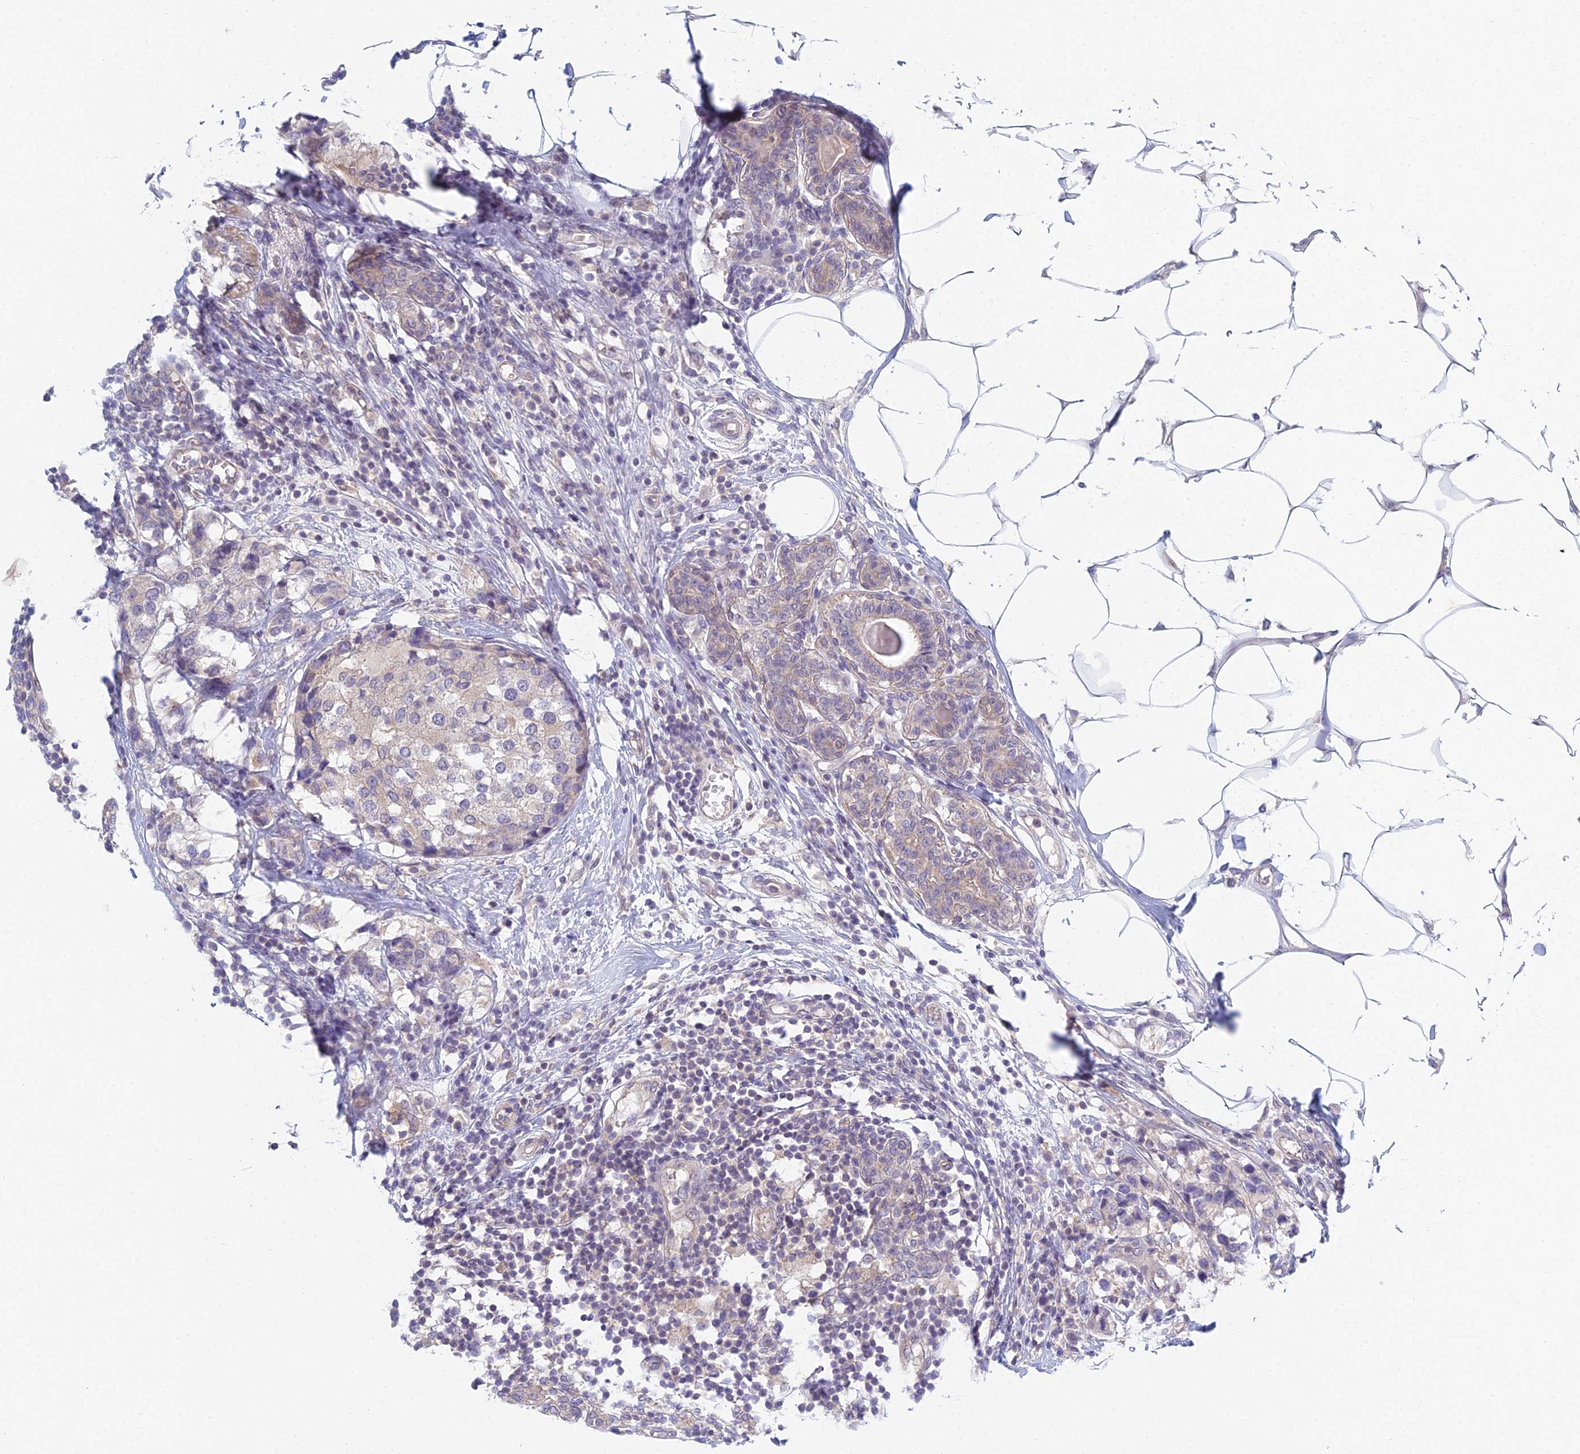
{"staining": {"intensity": "negative", "quantity": "none", "location": "none"}, "tissue": "breast cancer", "cell_type": "Tumor cells", "image_type": "cancer", "snomed": [{"axis": "morphology", "description": "Lobular carcinoma"}, {"axis": "topography", "description": "Breast"}], "caption": "Immunohistochemistry (IHC) of breast lobular carcinoma displays no expression in tumor cells.", "gene": "METTL26", "patient": {"sex": "female", "age": 59}}